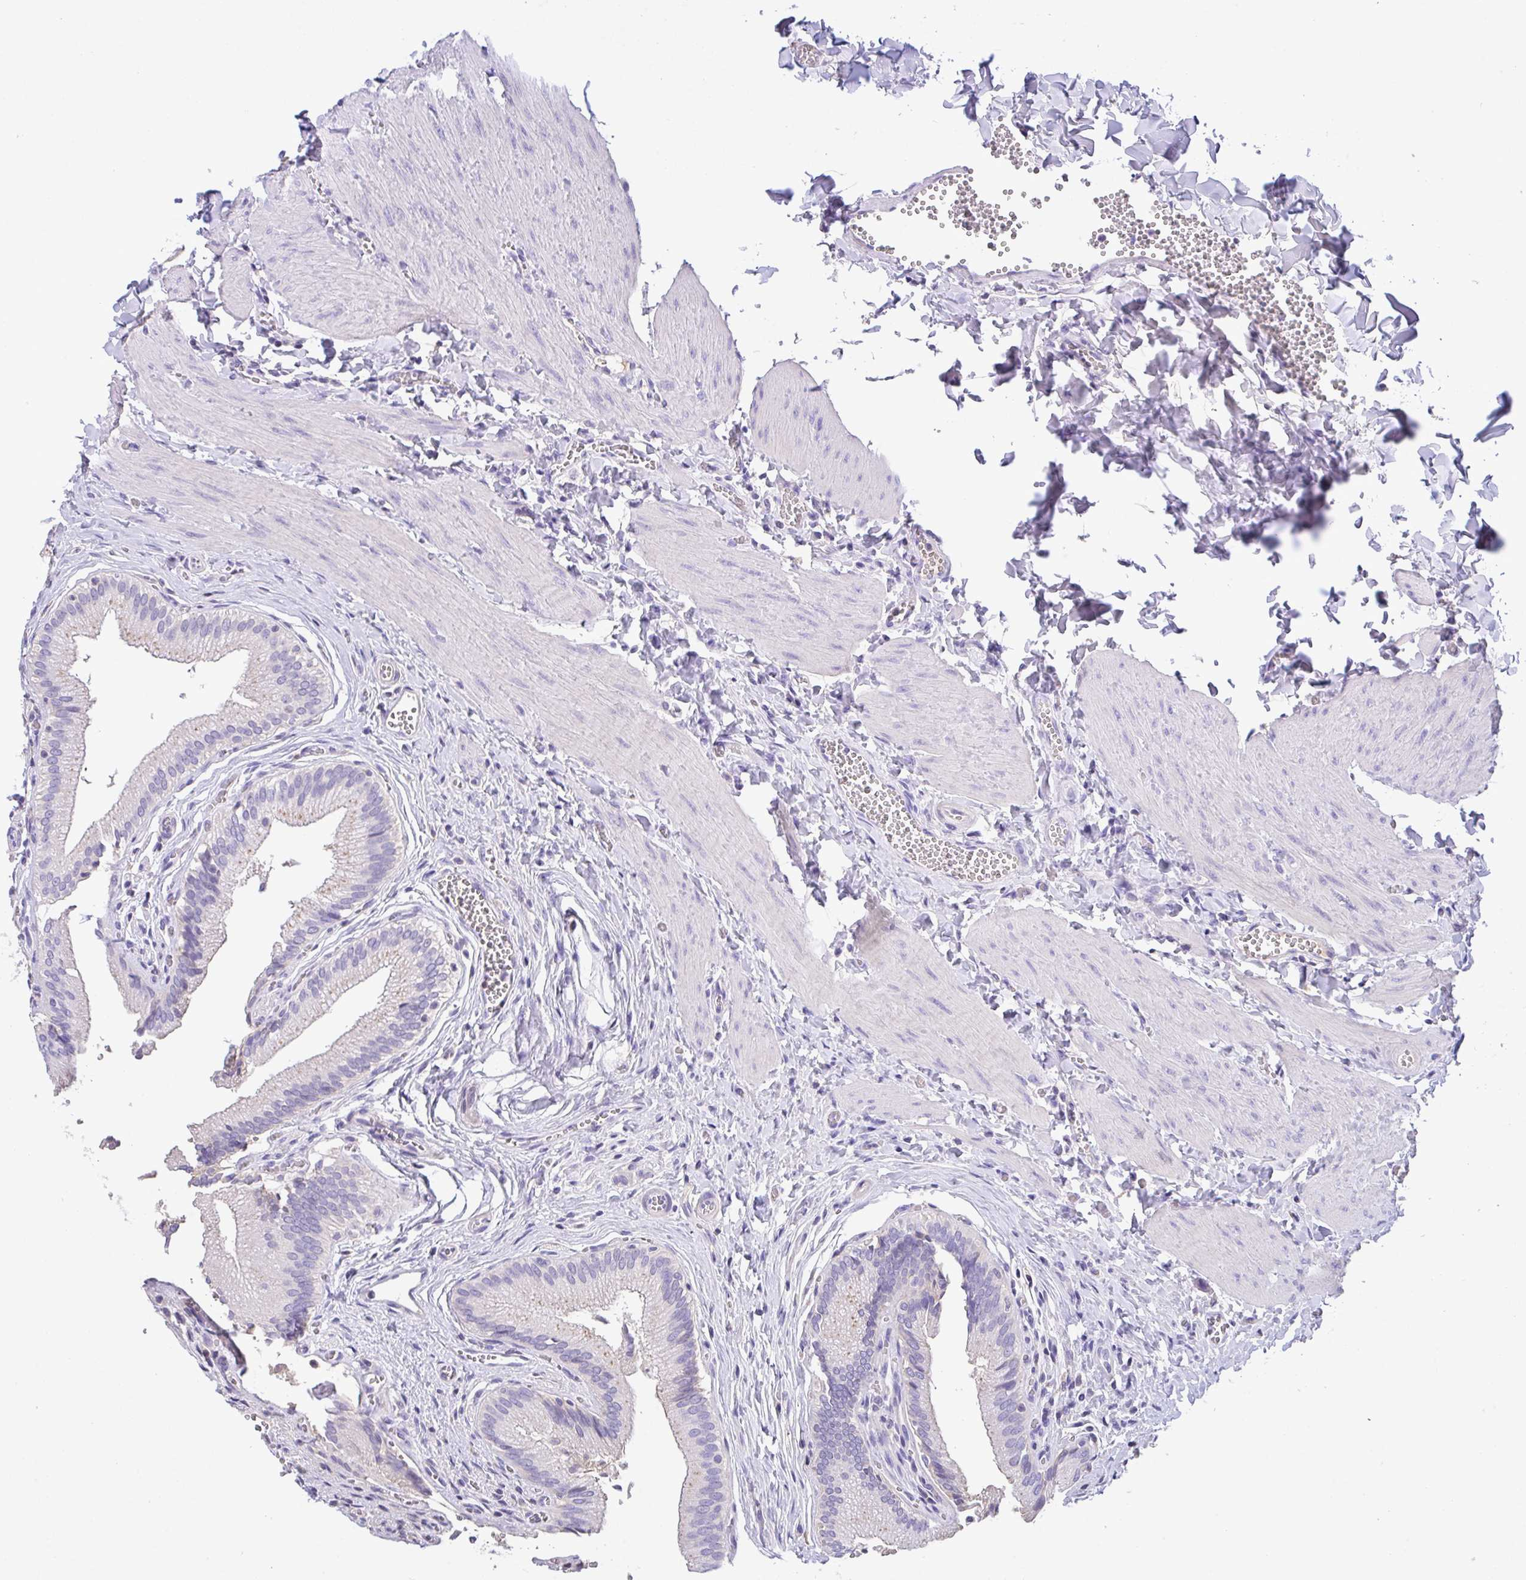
{"staining": {"intensity": "weak", "quantity": "25%-75%", "location": "cytoplasmic/membranous"}, "tissue": "gallbladder", "cell_type": "Glandular cells", "image_type": "normal", "snomed": [{"axis": "morphology", "description": "Normal tissue, NOS"}, {"axis": "topography", "description": "Gallbladder"}], "caption": "Protein analysis of normal gallbladder displays weak cytoplasmic/membranous staining in approximately 25%-75% of glandular cells. Immunohistochemistry stains the protein of interest in brown and the nuclei are stained blue.", "gene": "CA10", "patient": {"sex": "male", "age": 17}}